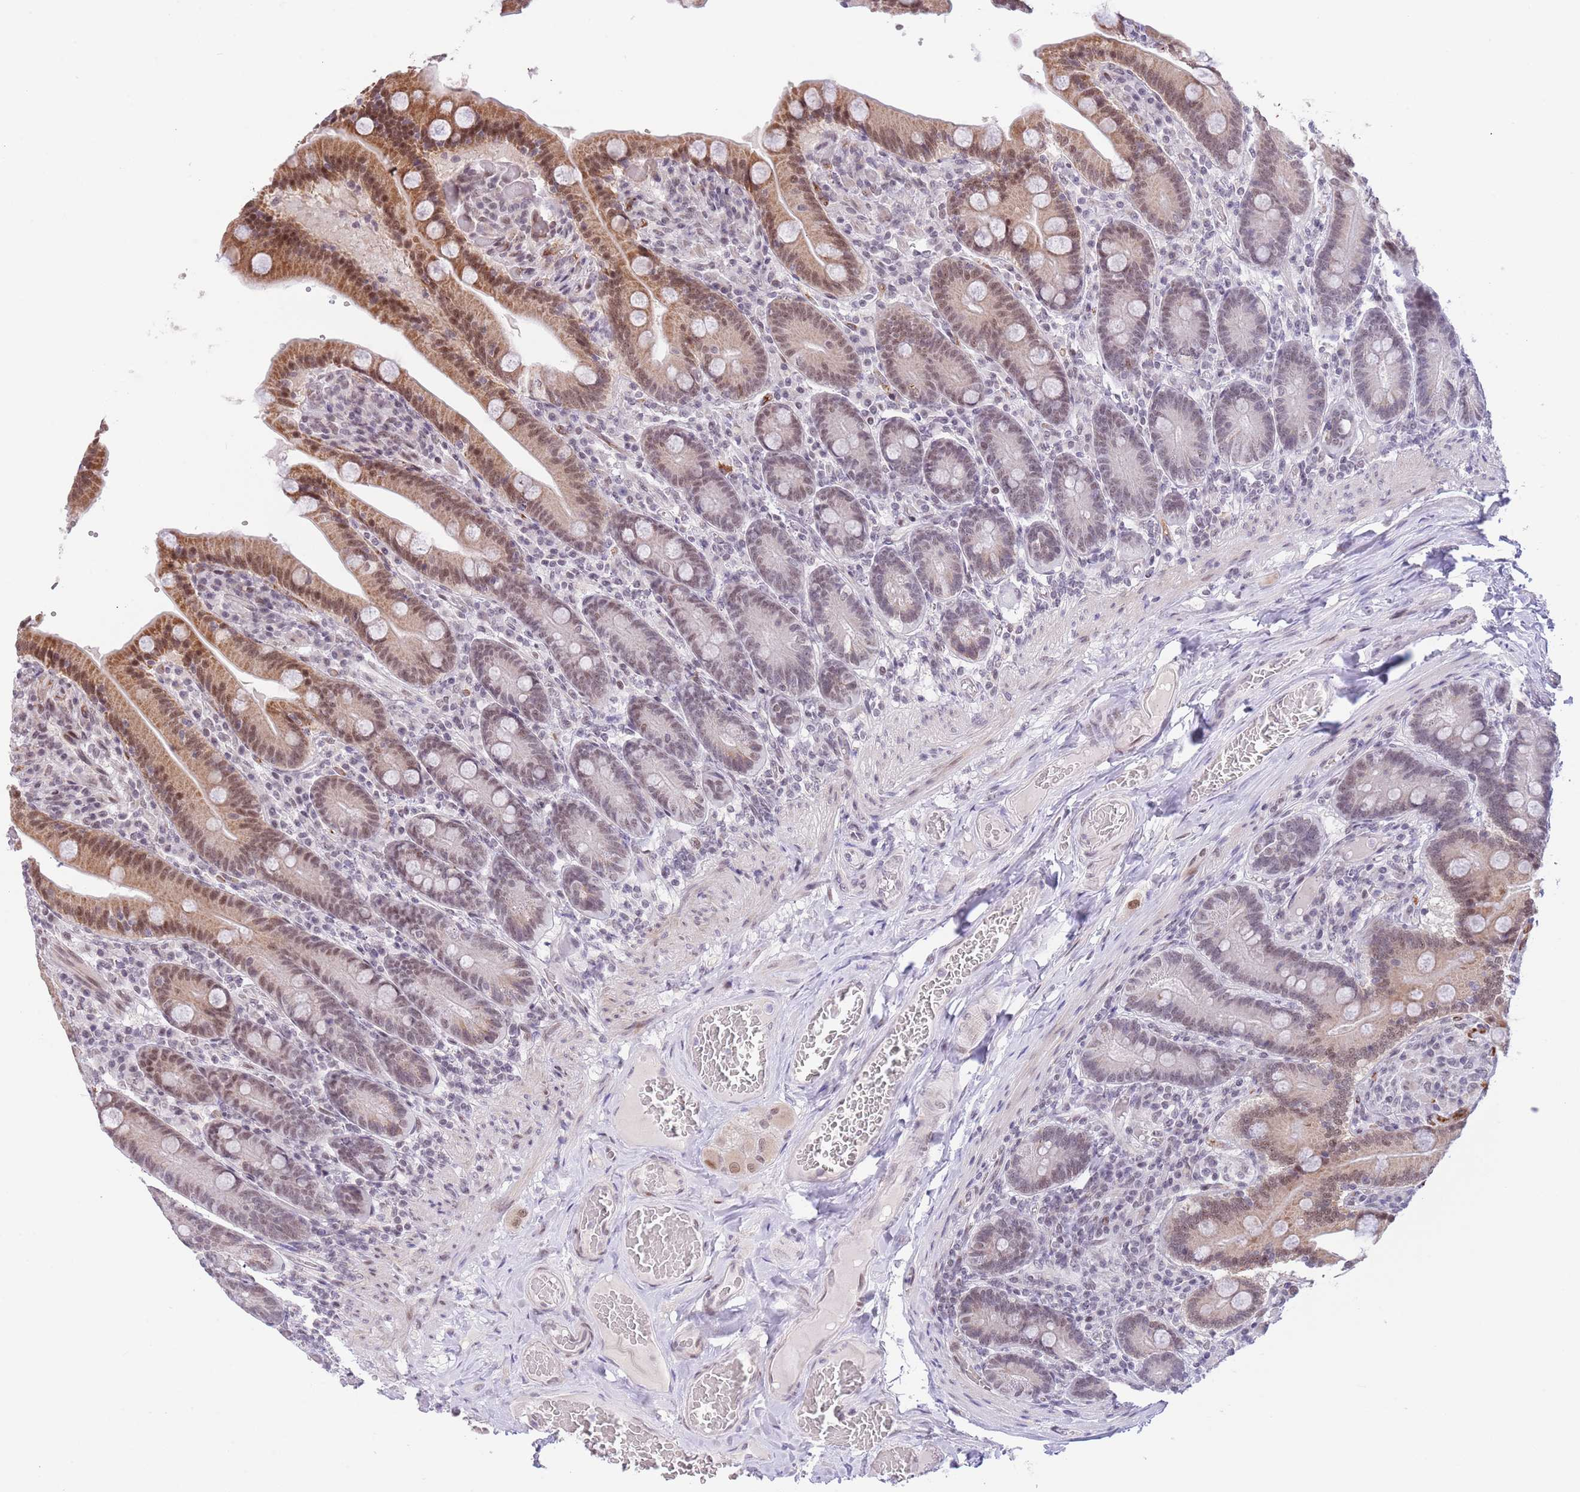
{"staining": {"intensity": "moderate", "quantity": "25%-75%", "location": "cytoplasmic/membranous,nuclear"}, "tissue": "duodenum", "cell_type": "Glandular cells", "image_type": "normal", "snomed": [{"axis": "morphology", "description": "Normal tissue, NOS"}, {"axis": "topography", "description": "Duodenum"}], "caption": "Protein staining by immunohistochemistry shows moderate cytoplasmic/membranous,nuclear expression in approximately 25%-75% of glandular cells in normal duodenum. Nuclei are stained in blue.", "gene": "RFX1", "patient": {"sex": "female", "age": 62}}